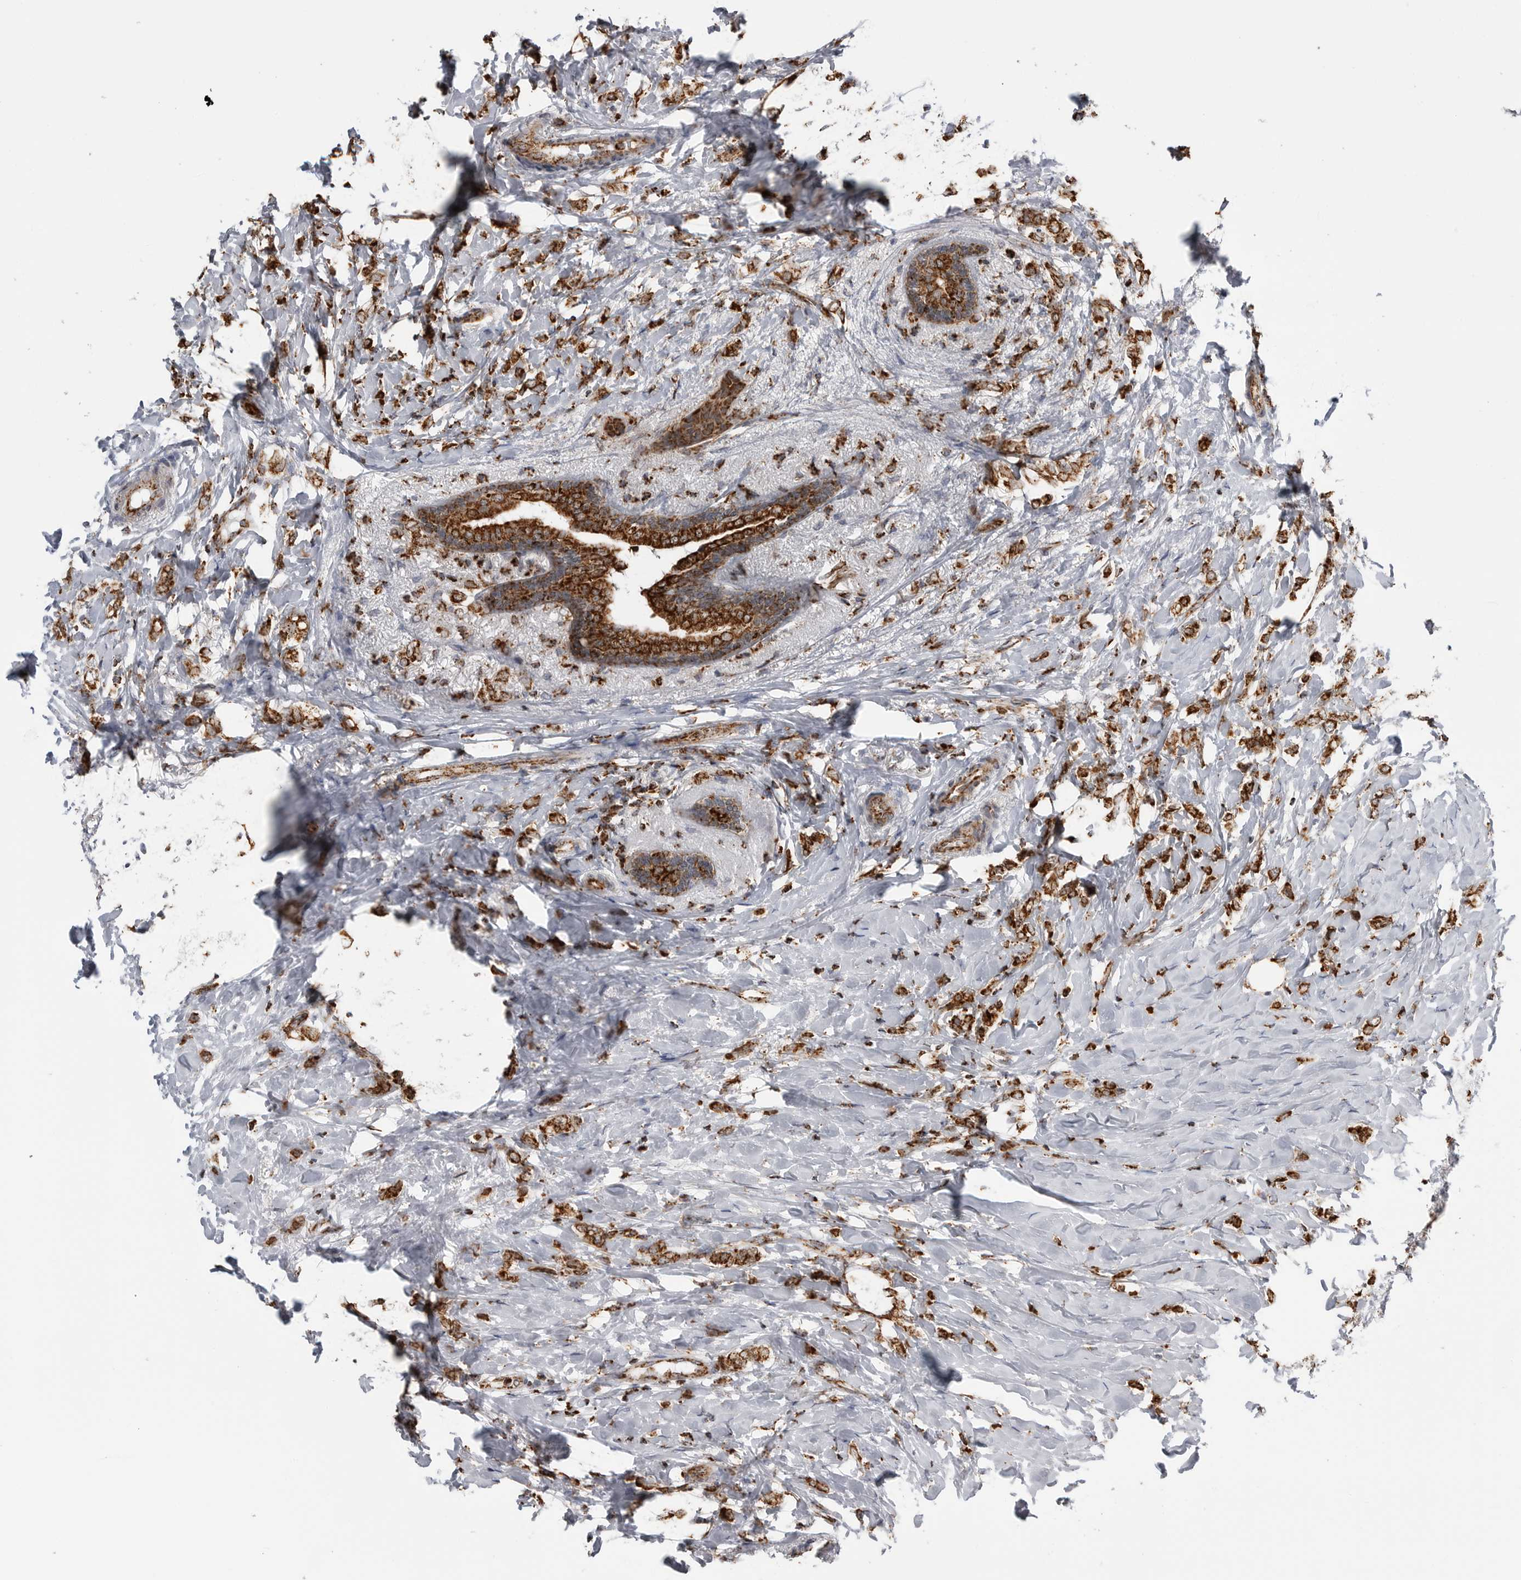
{"staining": {"intensity": "strong", "quantity": ">75%", "location": "cytoplasmic/membranous"}, "tissue": "breast cancer", "cell_type": "Tumor cells", "image_type": "cancer", "snomed": [{"axis": "morphology", "description": "Normal tissue, NOS"}, {"axis": "morphology", "description": "Lobular carcinoma"}, {"axis": "topography", "description": "Breast"}], "caption": "The photomicrograph shows a brown stain indicating the presence of a protein in the cytoplasmic/membranous of tumor cells in breast lobular carcinoma.", "gene": "COX5A", "patient": {"sex": "female", "age": 47}}